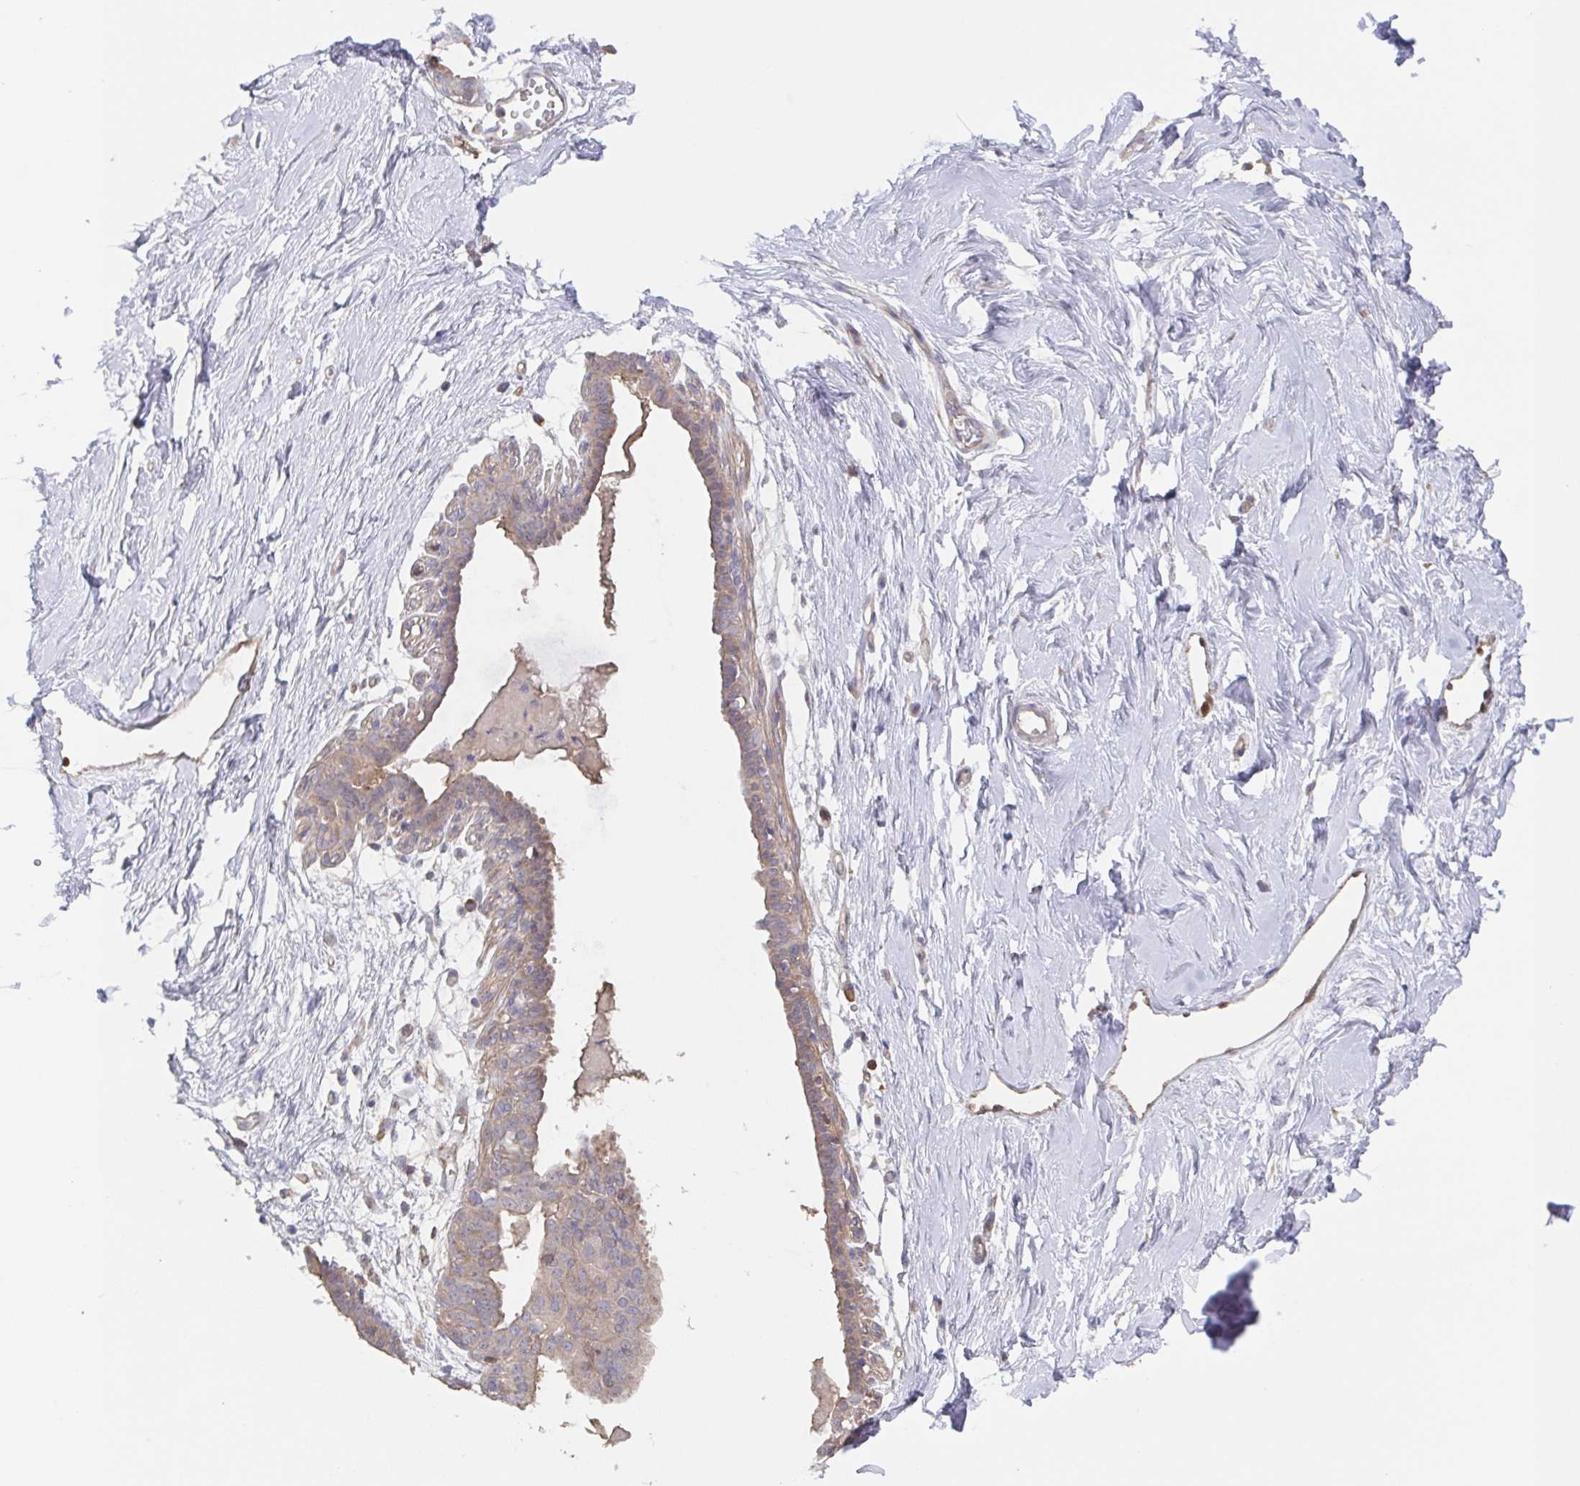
{"staining": {"intensity": "negative", "quantity": "none", "location": "none"}, "tissue": "breast", "cell_type": "Adipocytes", "image_type": "normal", "snomed": [{"axis": "morphology", "description": "Normal tissue, NOS"}, {"axis": "topography", "description": "Breast"}], "caption": "An immunohistochemistry (IHC) photomicrograph of normal breast is shown. There is no staining in adipocytes of breast. (DAB immunohistochemistry visualized using brightfield microscopy, high magnification).", "gene": "AGFG2", "patient": {"sex": "female", "age": 45}}